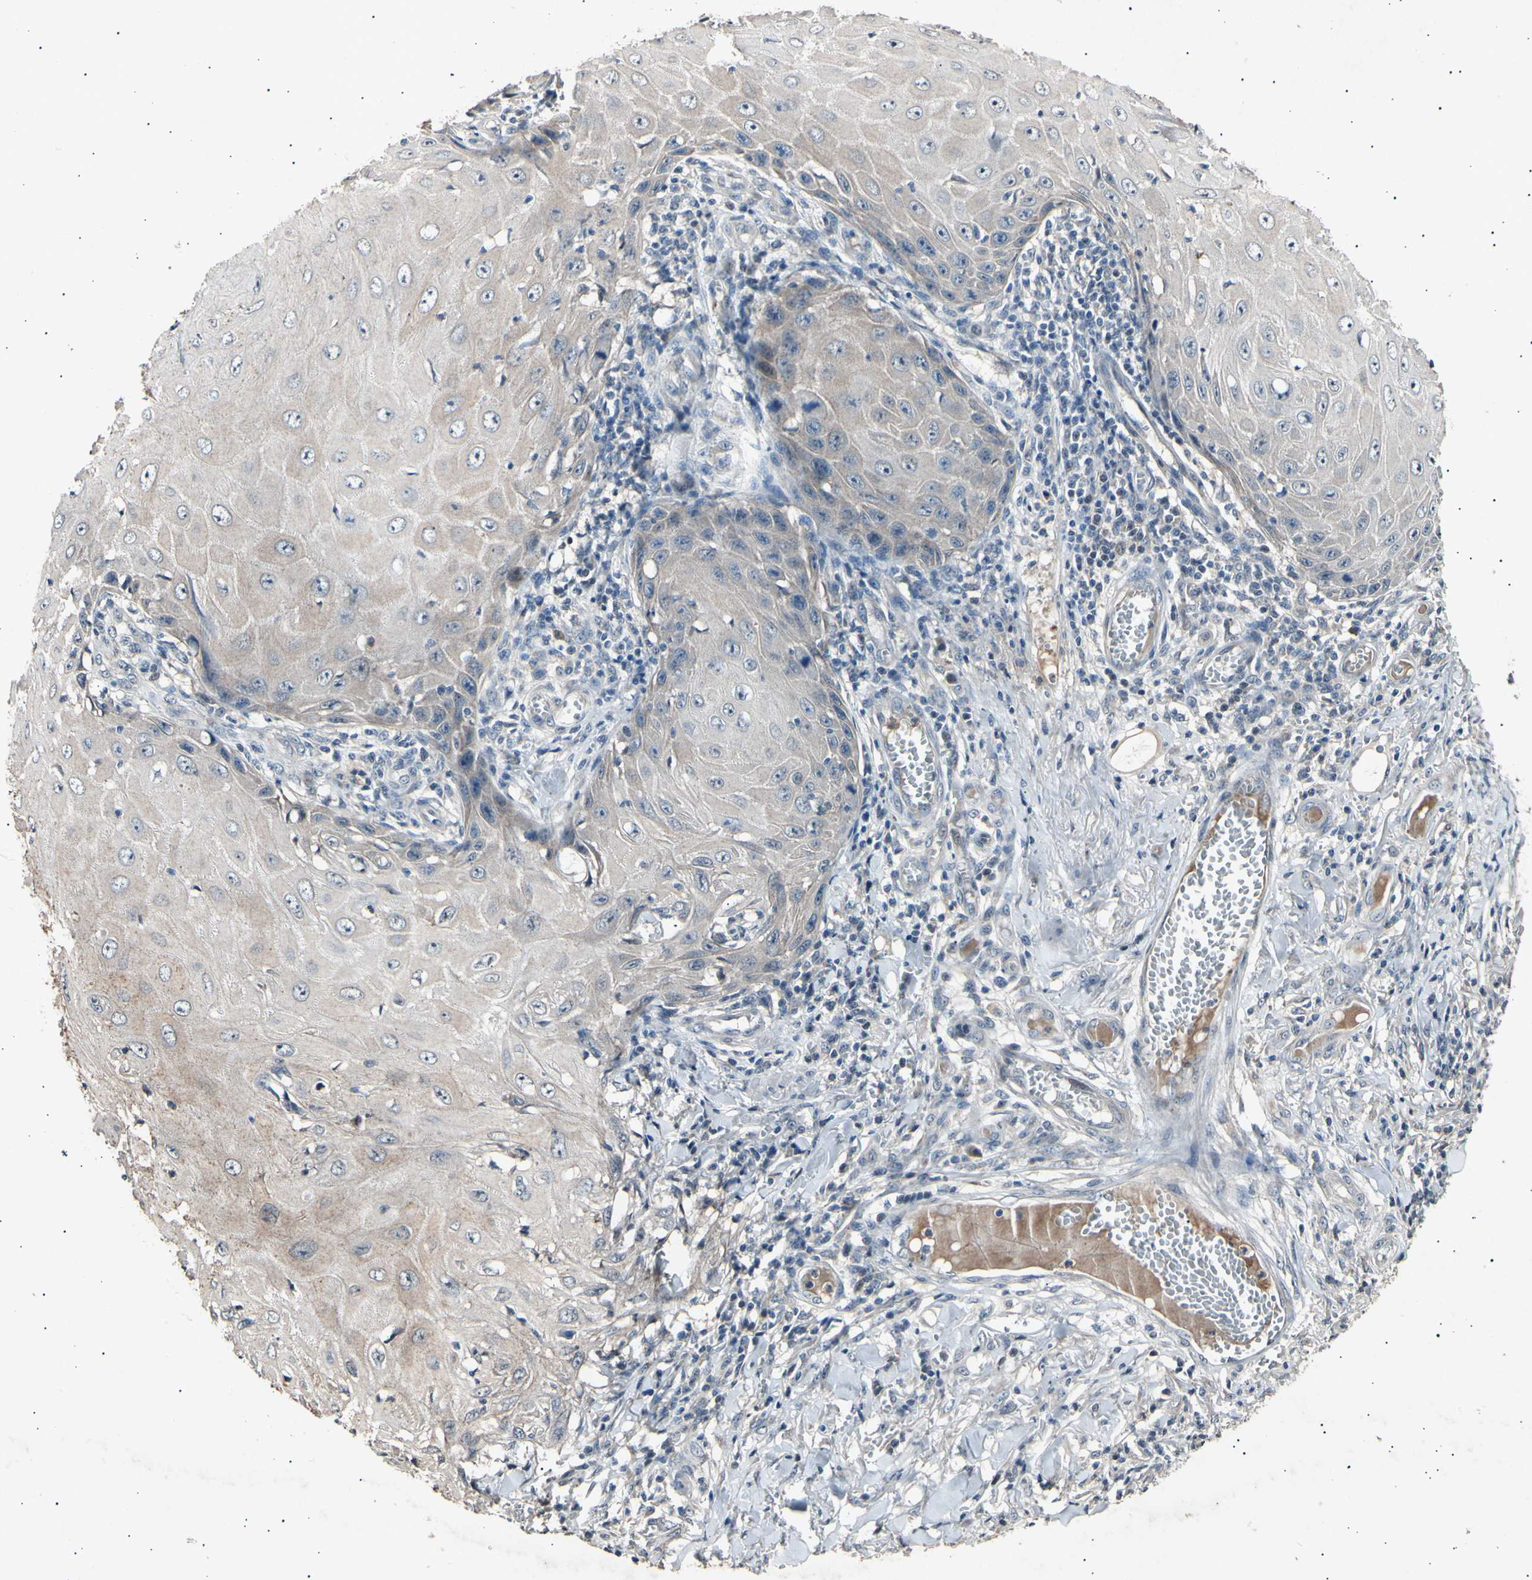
{"staining": {"intensity": "weak", "quantity": ">75%", "location": "cytoplasmic/membranous"}, "tissue": "skin cancer", "cell_type": "Tumor cells", "image_type": "cancer", "snomed": [{"axis": "morphology", "description": "Squamous cell carcinoma, NOS"}, {"axis": "topography", "description": "Skin"}], "caption": "Weak cytoplasmic/membranous protein positivity is seen in approximately >75% of tumor cells in squamous cell carcinoma (skin).", "gene": "ADCY3", "patient": {"sex": "female", "age": 73}}